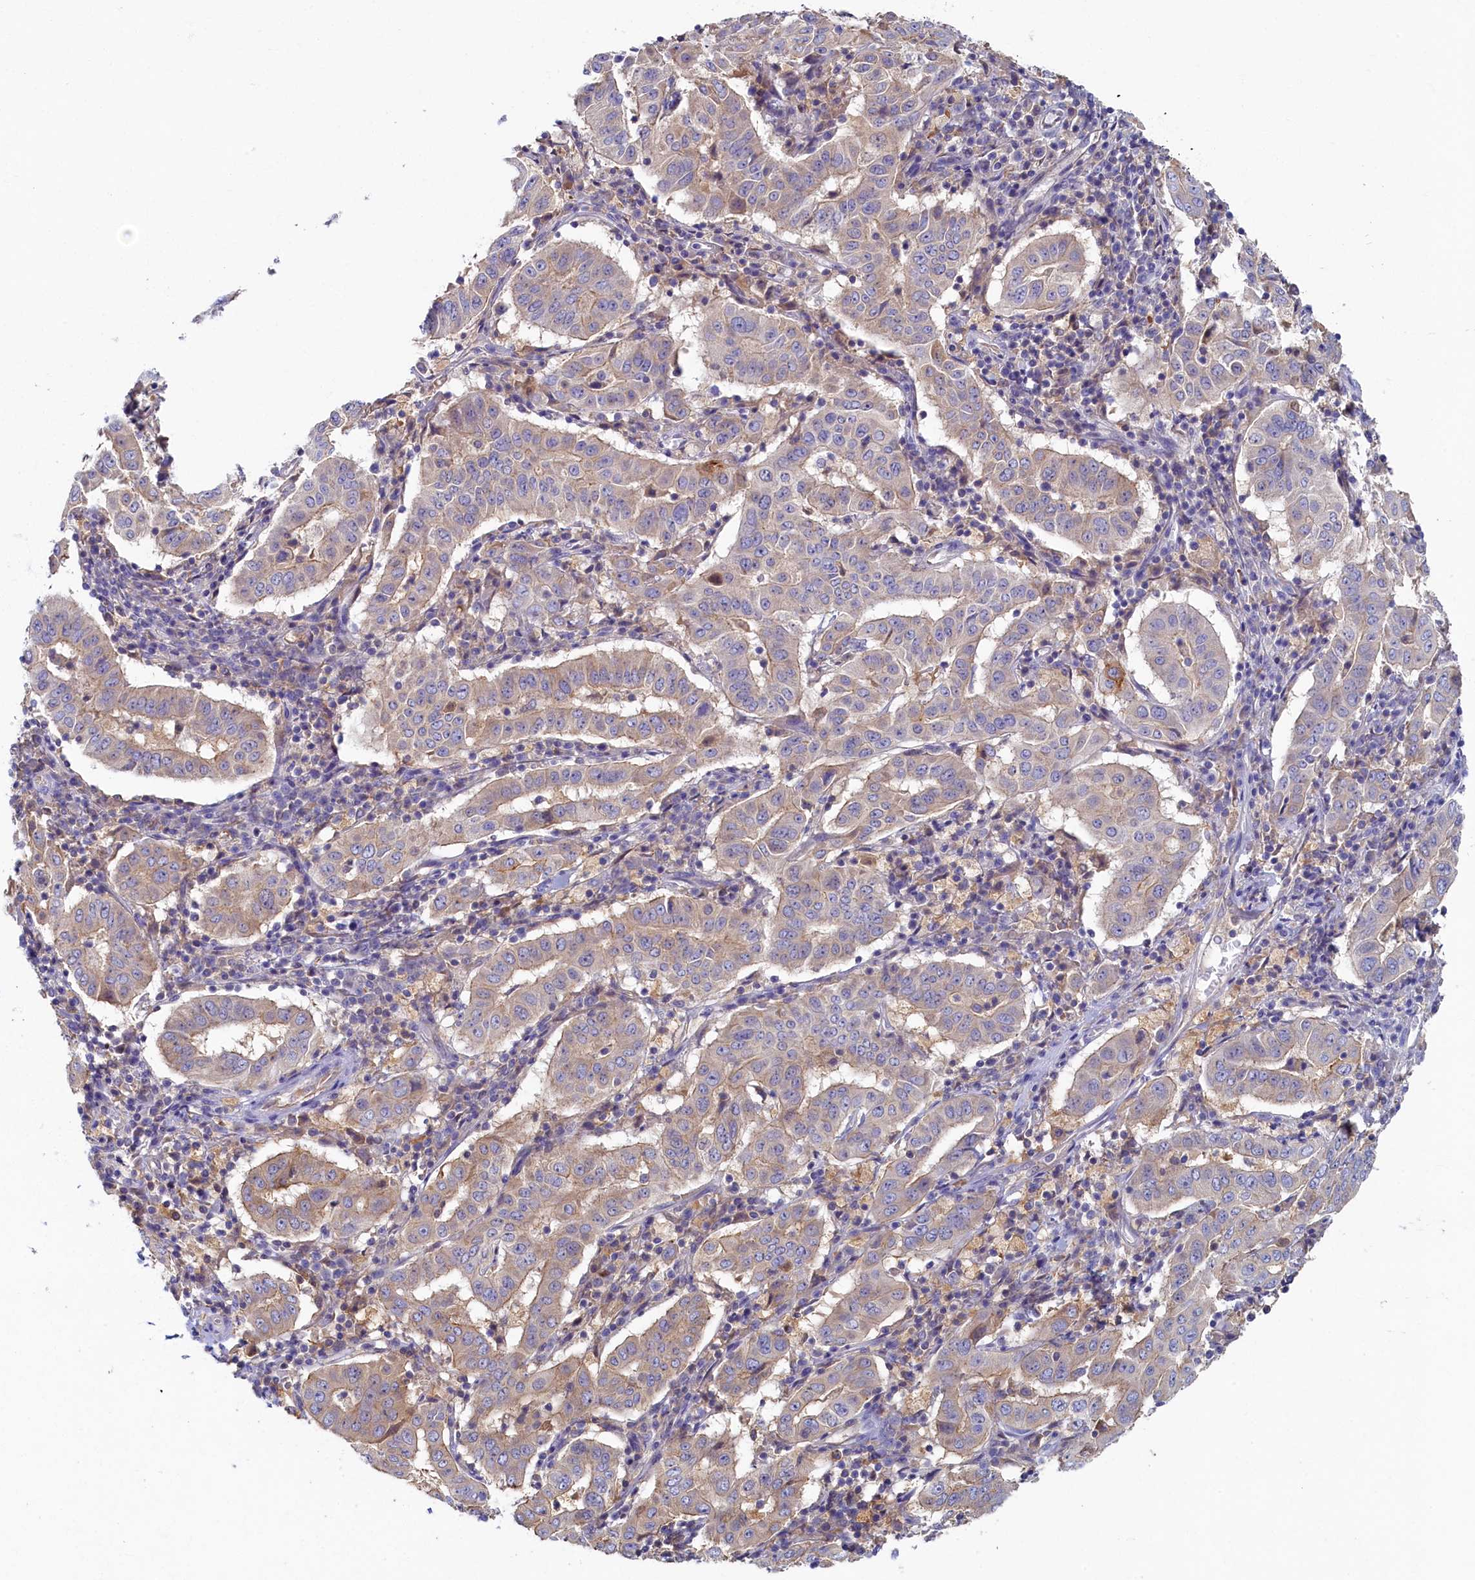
{"staining": {"intensity": "weak", "quantity": "25%-75%", "location": "cytoplasmic/membranous"}, "tissue": "pancreatic cancer", "cell_type": "Tumor cells", "image_type": "cancer", "snomed": [{"axis": "morphology", "description": "Adenocarcinoma, NOS"}, {"axis": "topography", "description": "Pancreas"}], "caption": "Immunohistochemistry (DAB (3,3'-diaminobenzidine)) staining of human pancreatic cancer (adenocarcinoma) displays weak cytoplasmic/membranous protein expression in approximately 25%-75% of tumor cells. Using DAB (brown) and hematoxylin (blue) stains, captured at high magnification using brightfield microscopy.", "gene": "TIMM8B", "patient": {"sex": "male", "age": 63}}